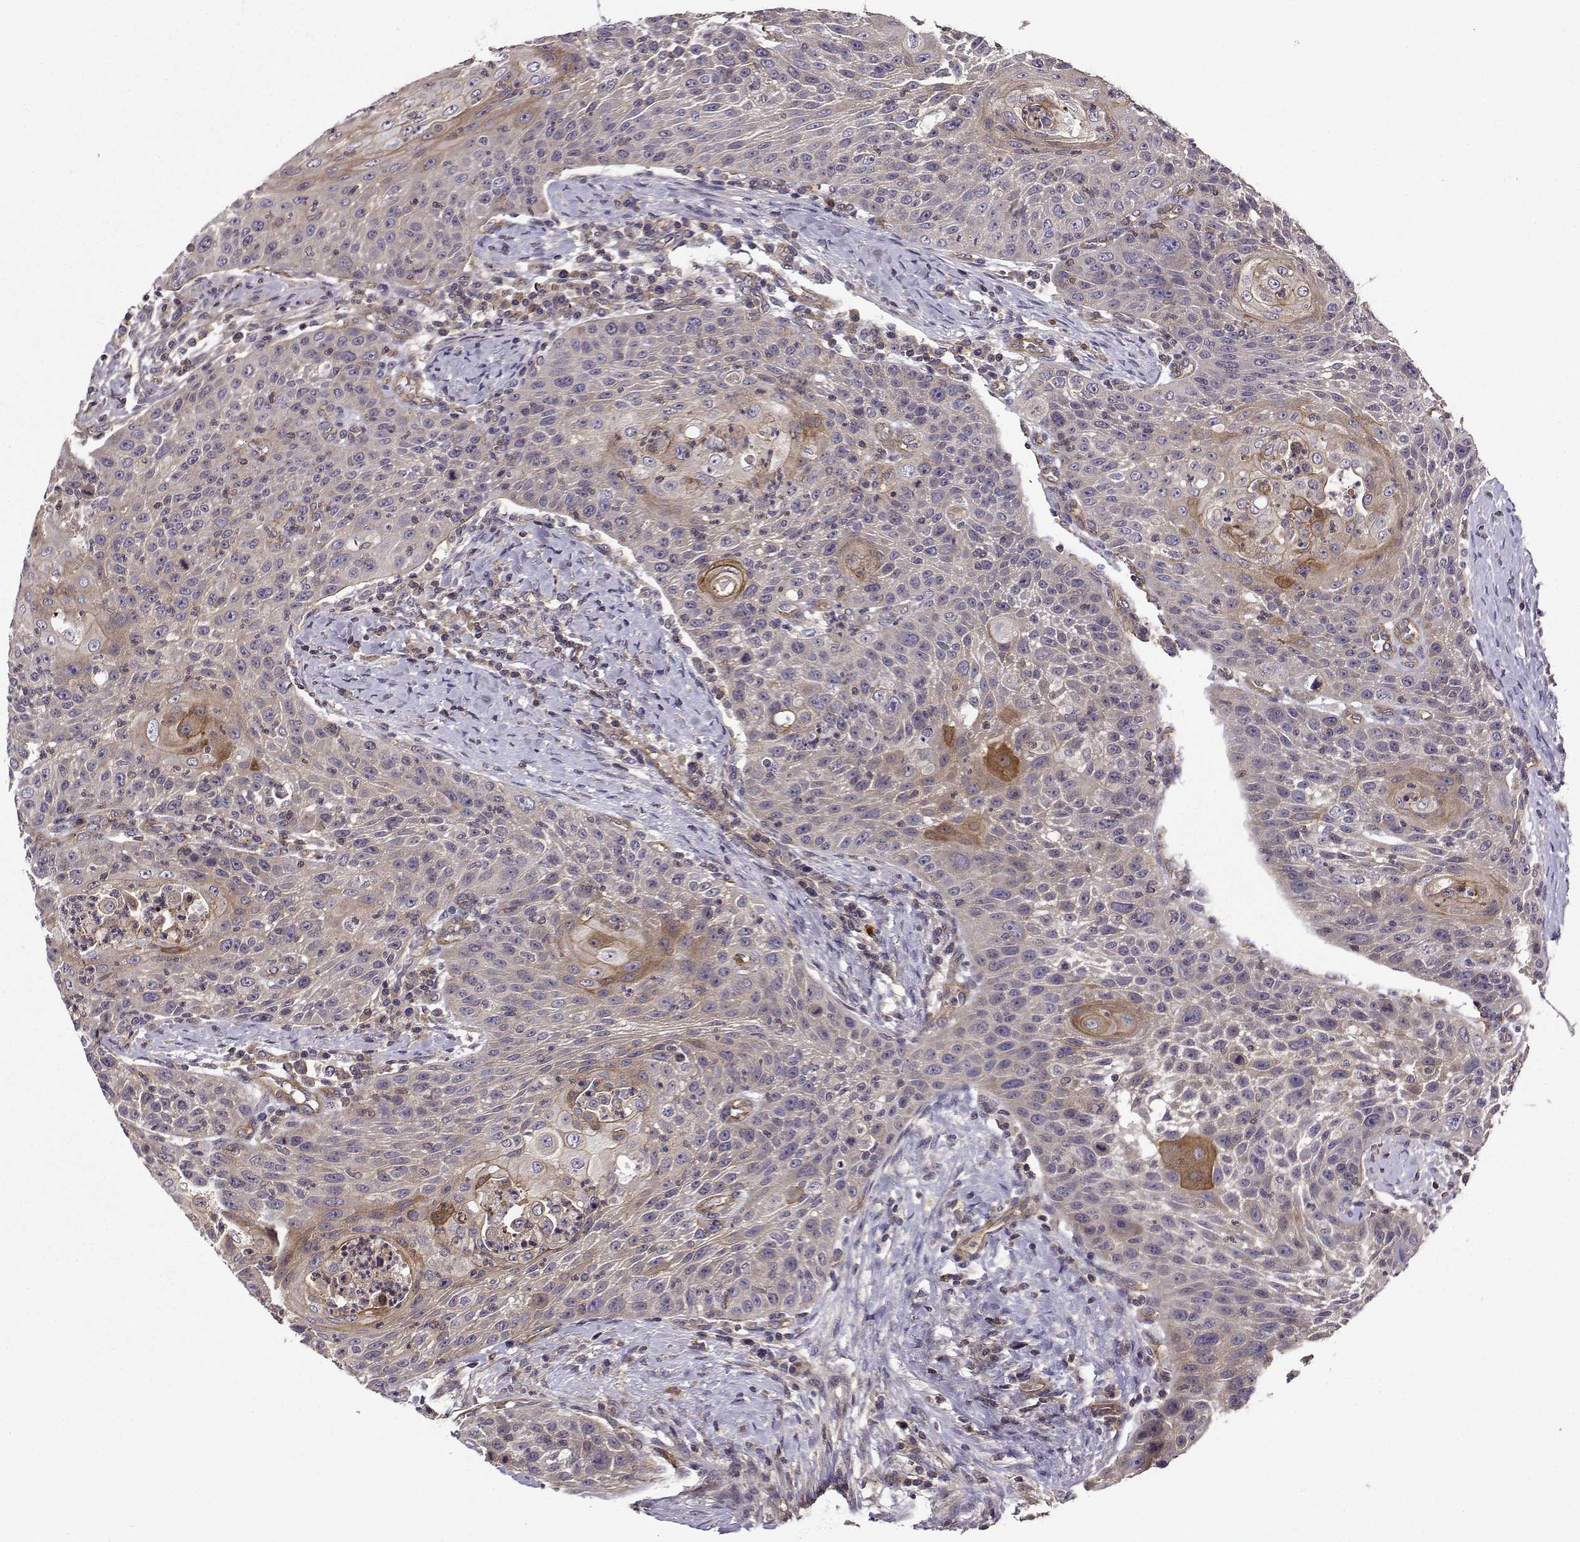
{"staining": {"intensity": "moderate", "quantity": "<25%", "location": "cytoplasmic/membranous"}, "tissue": "head and neck cancer", "cell_type": "Tumor cells", "image_type": "cancer", "snomed": [{"axis": "morphology", "description": "Squamous cell carcinoma, NOS"}, {"axis": "topography", "description": "Head-Neck"}], "caption": "Tumor cells demonstrate moderate cytoplasmic/membranous positivity in approximately <25% of cells in head and neck cancer.", "gene": "ITGB8", "patient": {"sex": "male", "age": 69}}